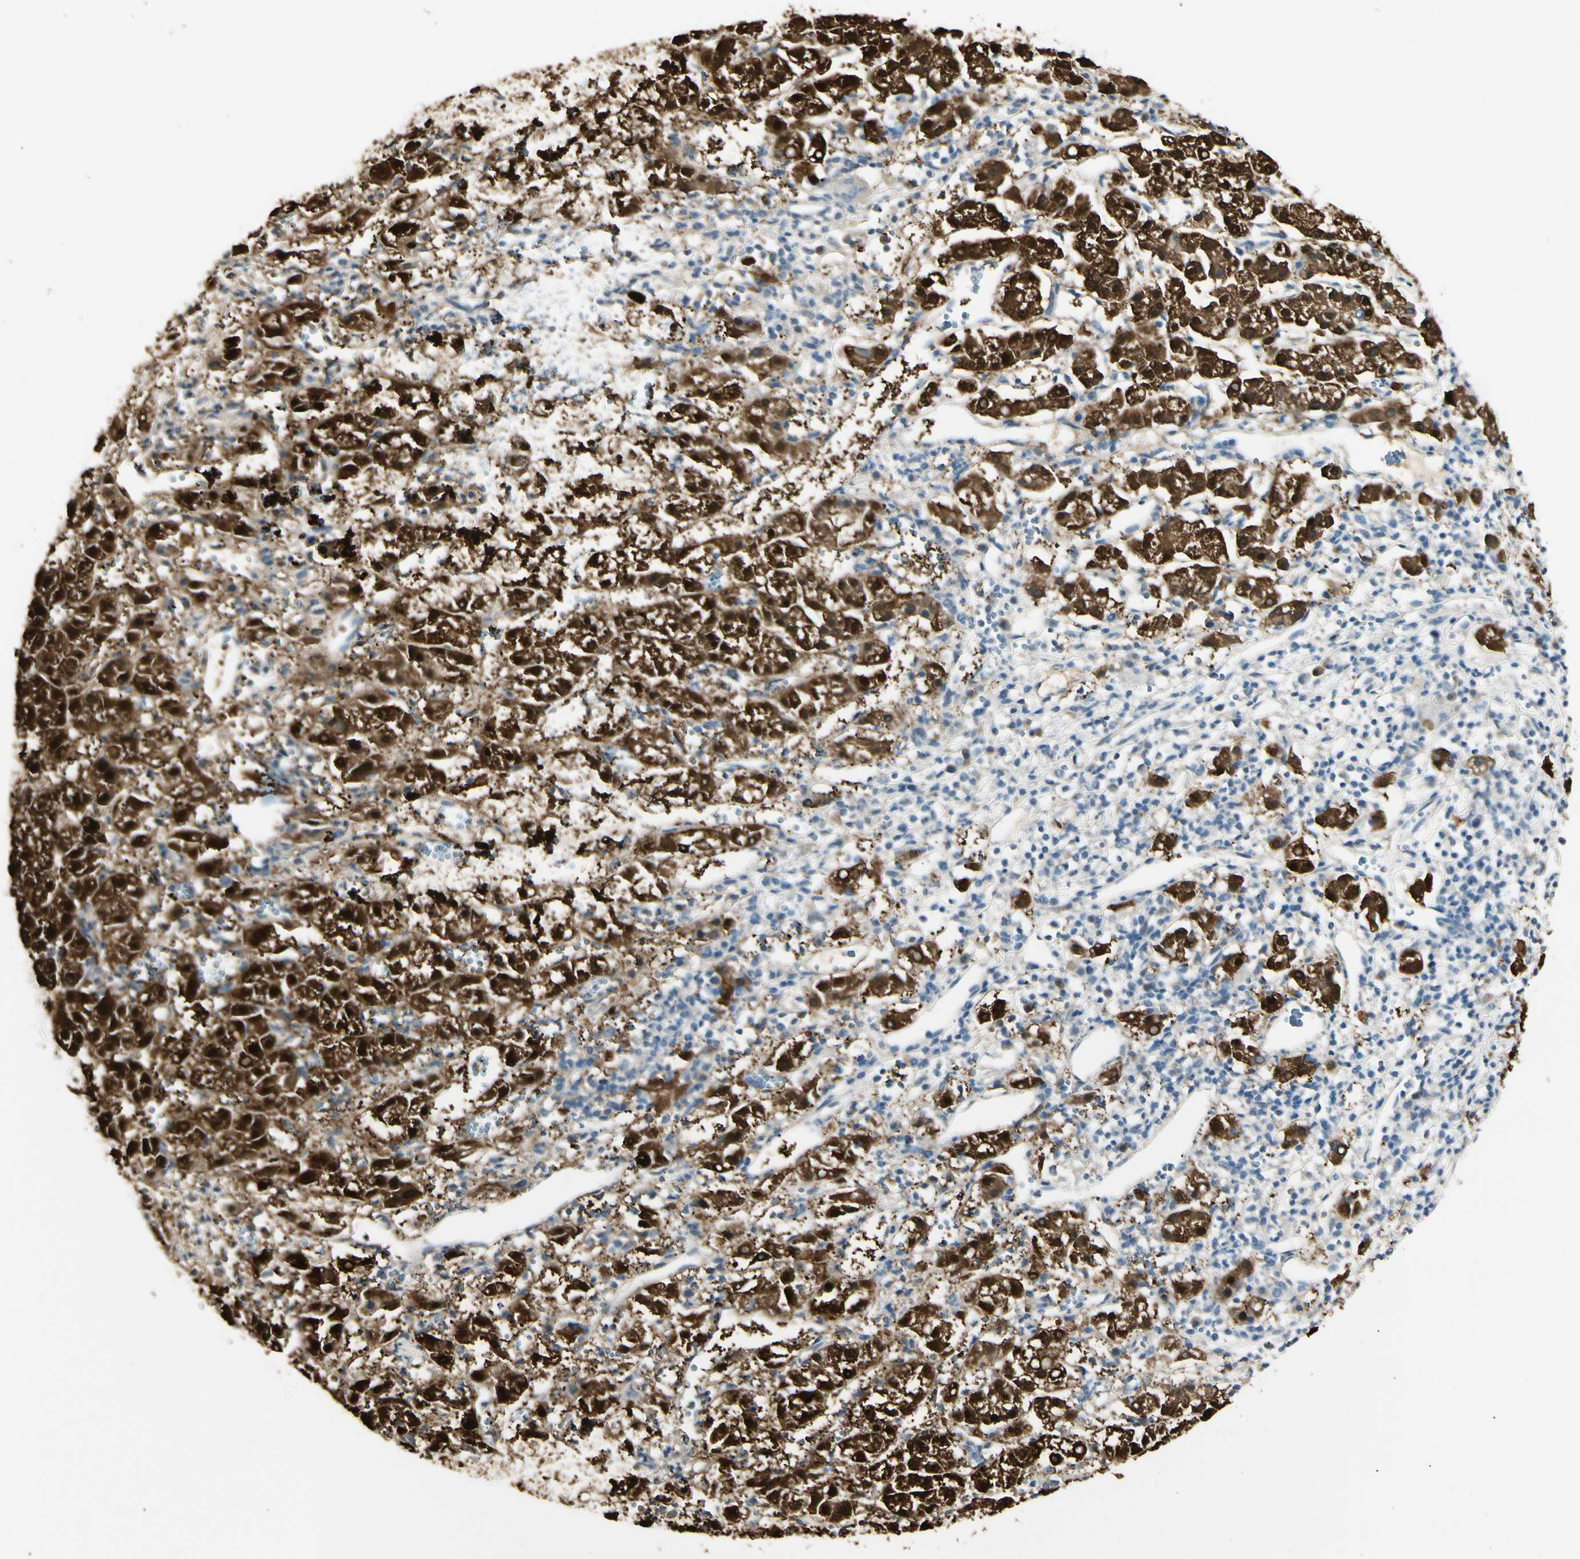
{"staining": {"intensity": "strong", "quantity": ">75%", "location": "cytoplasmic/membranous,nuclear"}, "tissue": "liver cancer", "cell_type": "Tumor cells", "image_type": "cancer", "snomed": [{"axis": "morphology", "description": "Carcinoma, Hepatocellular, NOS"}, {"axis": "topography", "description": "Liver"}], "caption": "A brown stain labels strong cytoplasmic/membranous and nuclear staining of a protein in liver hepatocellular carcinoma tumor cells.", "gene": "GNE", "patient": {"sex": "female", "age": 58}}